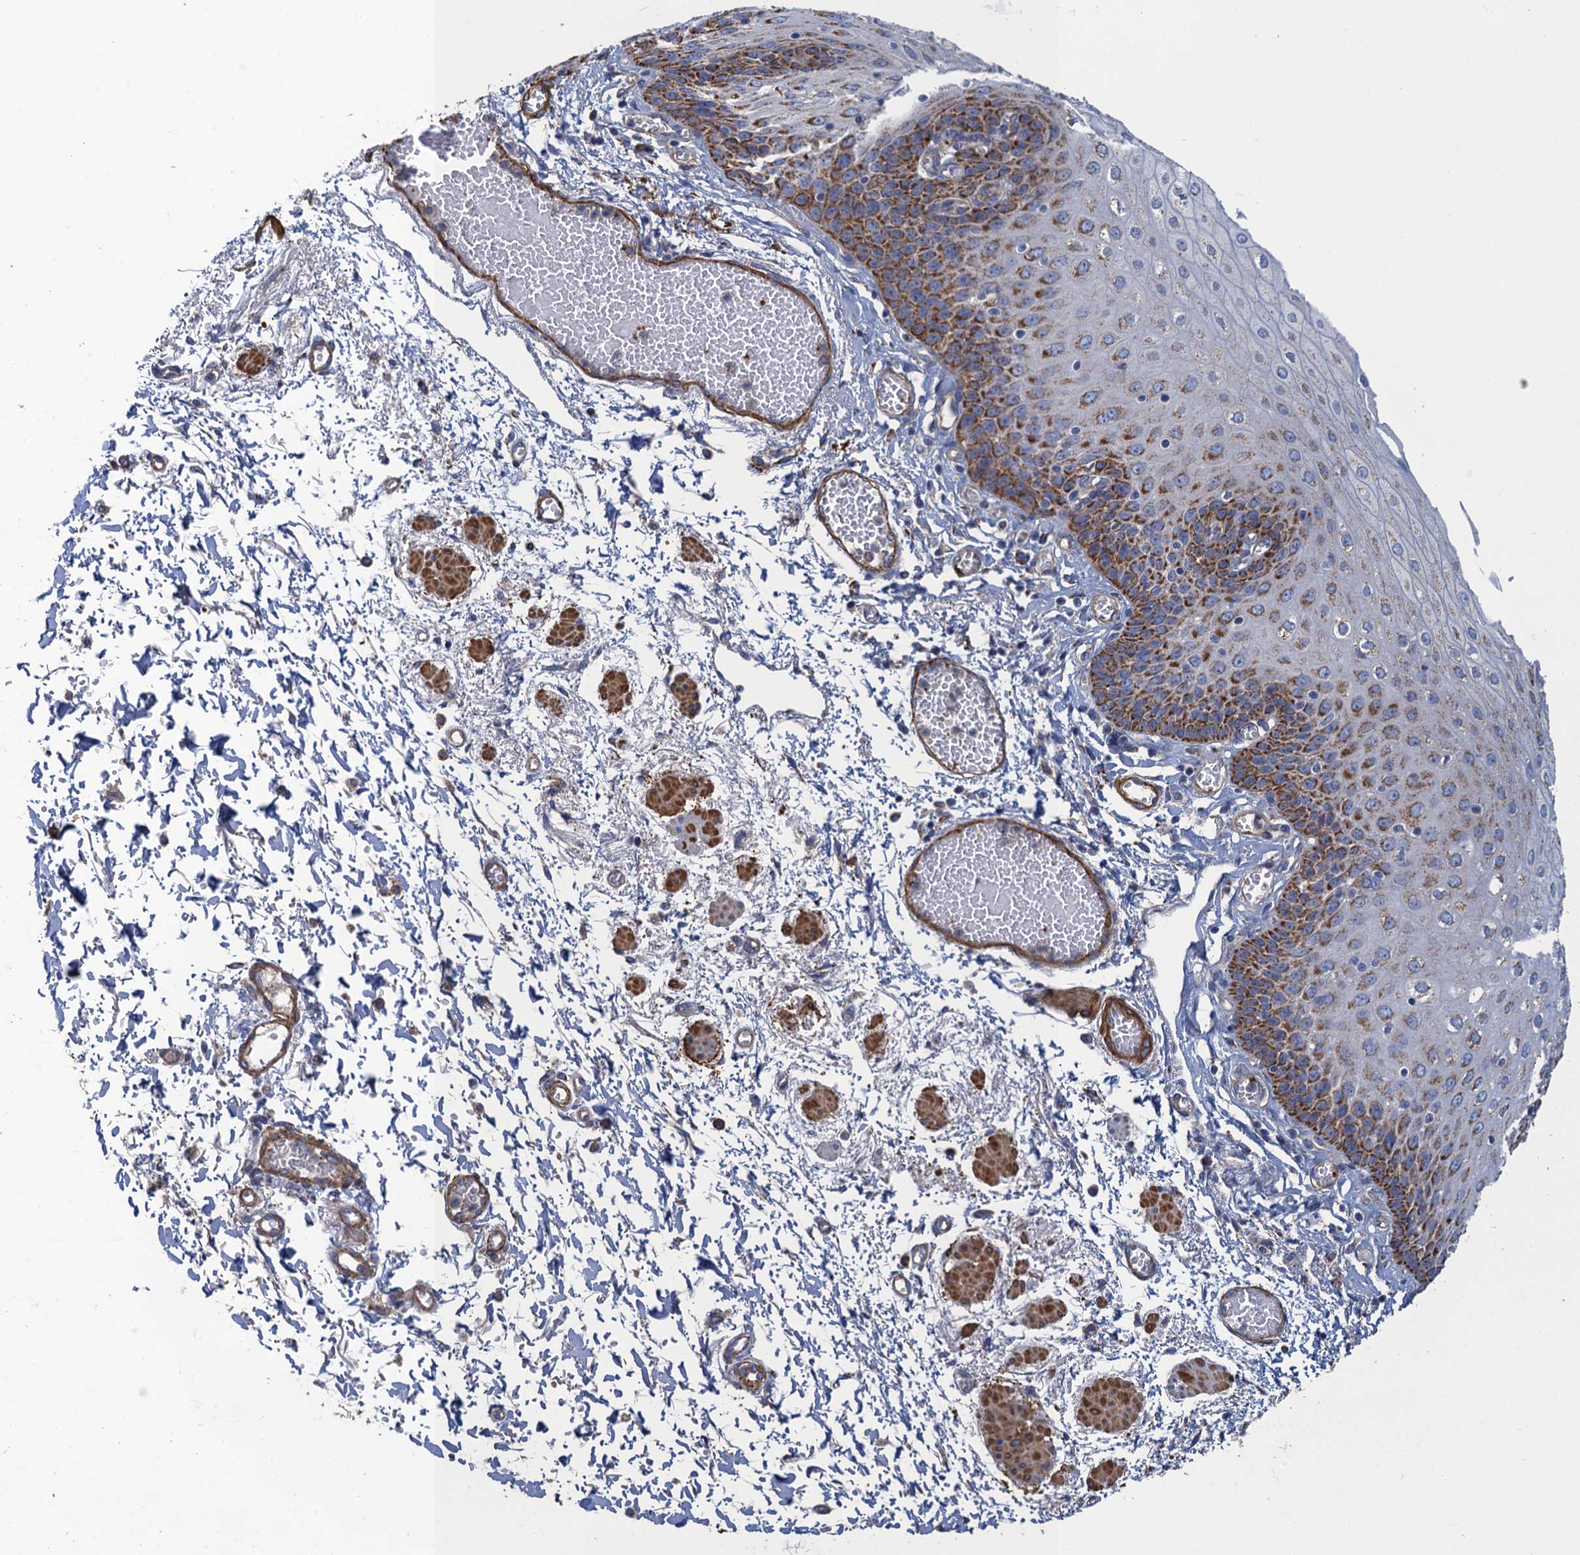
{"staining": {"intensity": "strong", "quantity": "25%-75%", "location": "cytoplasmic/membranous"}, "tissue": "esophagus", "cell_type": "Squamous epithelial cells", "image_type": "normal", "snomed": [{"axis": "morphology", "description": "Normal tissue, NOS"}, {"axis": "topography", "description": "Esophagus"}], "caption": "High-magnification brightfield microscopy of benign esophagus stained with DAB (brown) and counterstained with hematoxylin (blue). squamous epithelial cells exhibit strong cytoplasmic/membranous staining is appreciated in approximately25%-75% of cells. Using DAB (brown) and hematoxylin (blue) stains, captured at high magnification using brightfield microscopy.", "gene": "ENSG00000260643", "patient": {"sex": "male", "age": 81}}